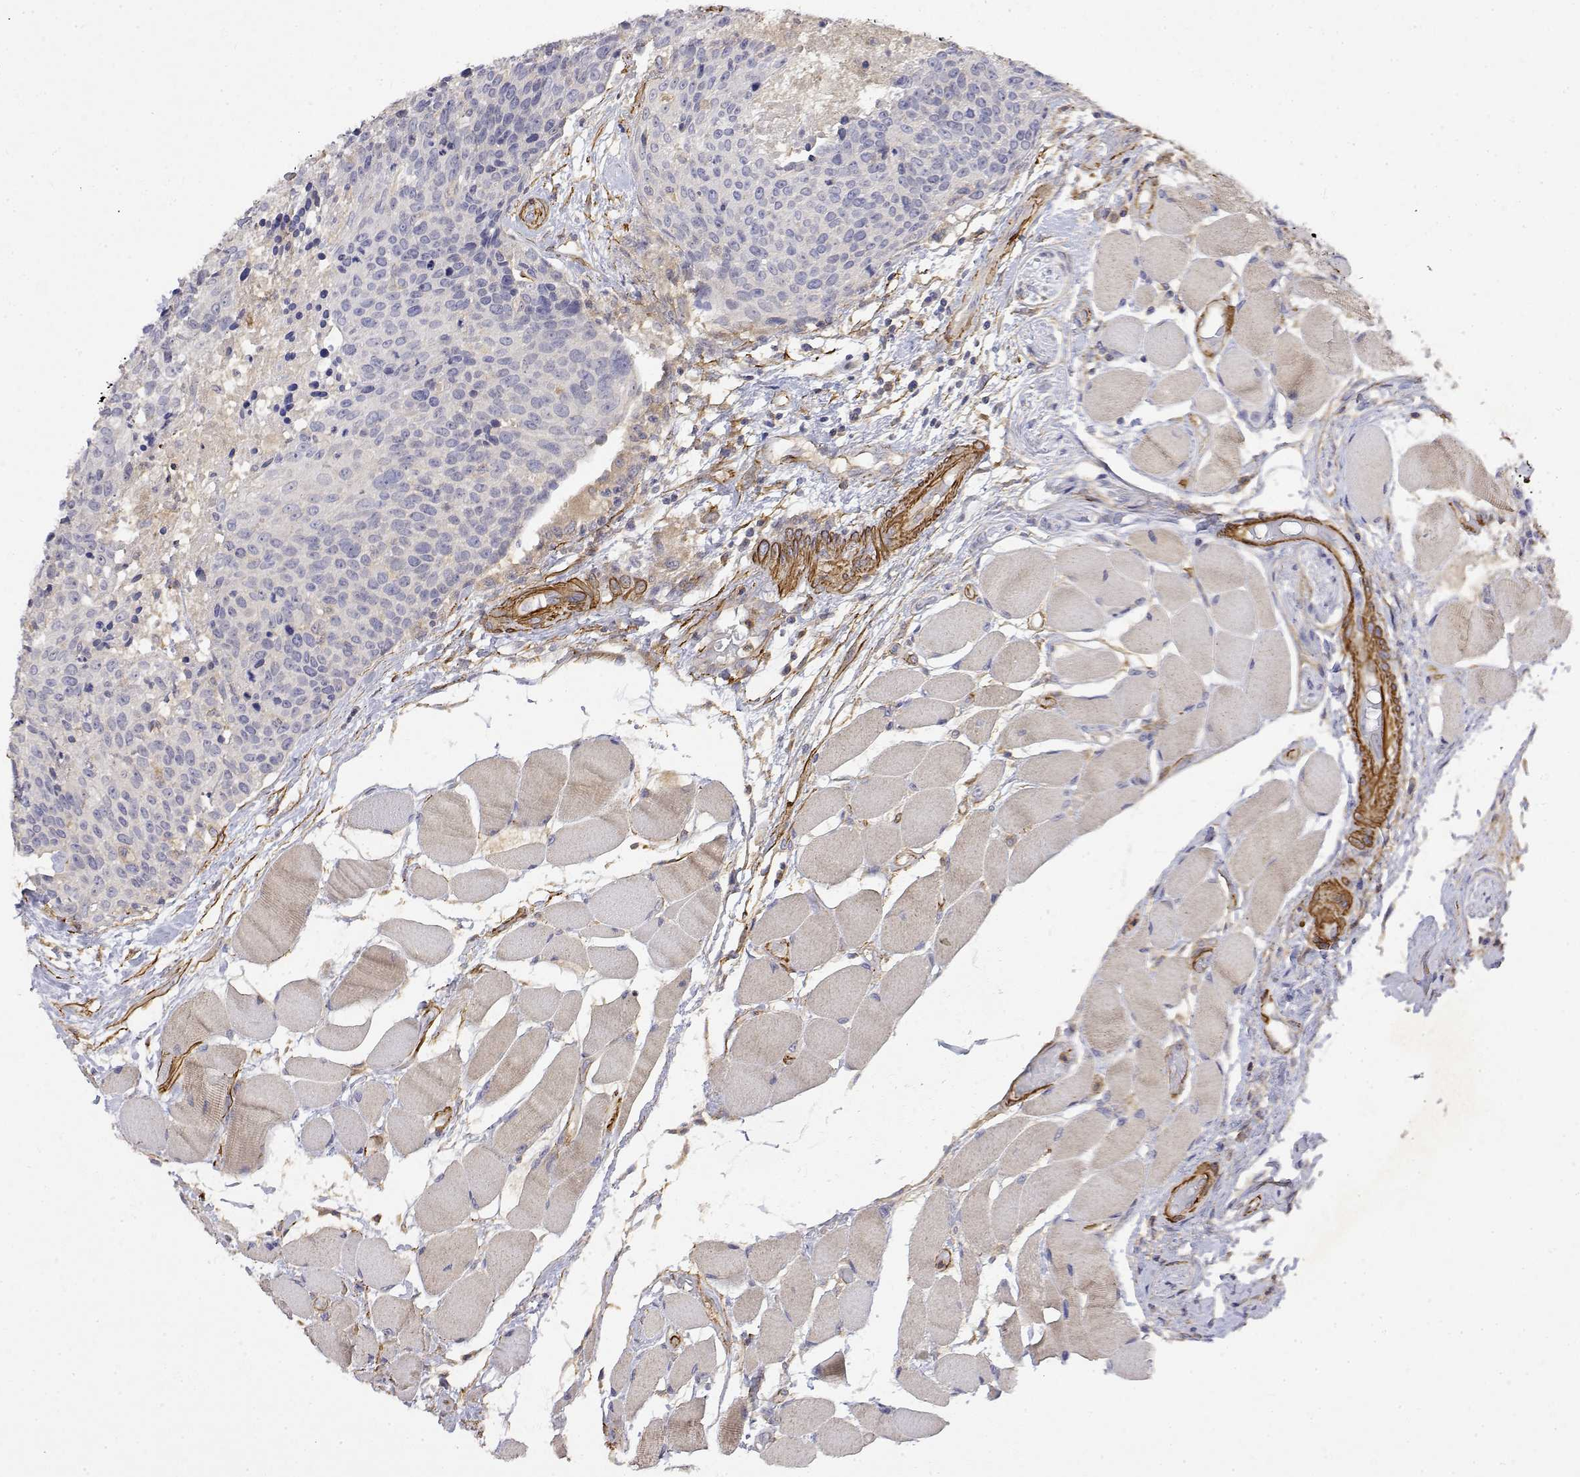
{"staining": {"intensity": "negative", "quantity": "none", "location": "none"}, "tissue": "head and neck cancer", "cell_type": "Tumor cells", "image_type": "cancer", "snomed": [{"axis": "morphology", "description": "Squamous cell carcinoma, NOS"}, {"axis": "topography", "description": "Oral tissue"}, {"axis": "topography", "description": "Head-Neck"}], "caption": "An IHC photomicrograph of head and neck cancer (squamous cell carcinoma) is shown. There is no staining in tumor cells of head and neck cancer (squamous cell carcinoma).", "gene": "SOWAHD", "patient": {"sex": "male", "age": 64}}